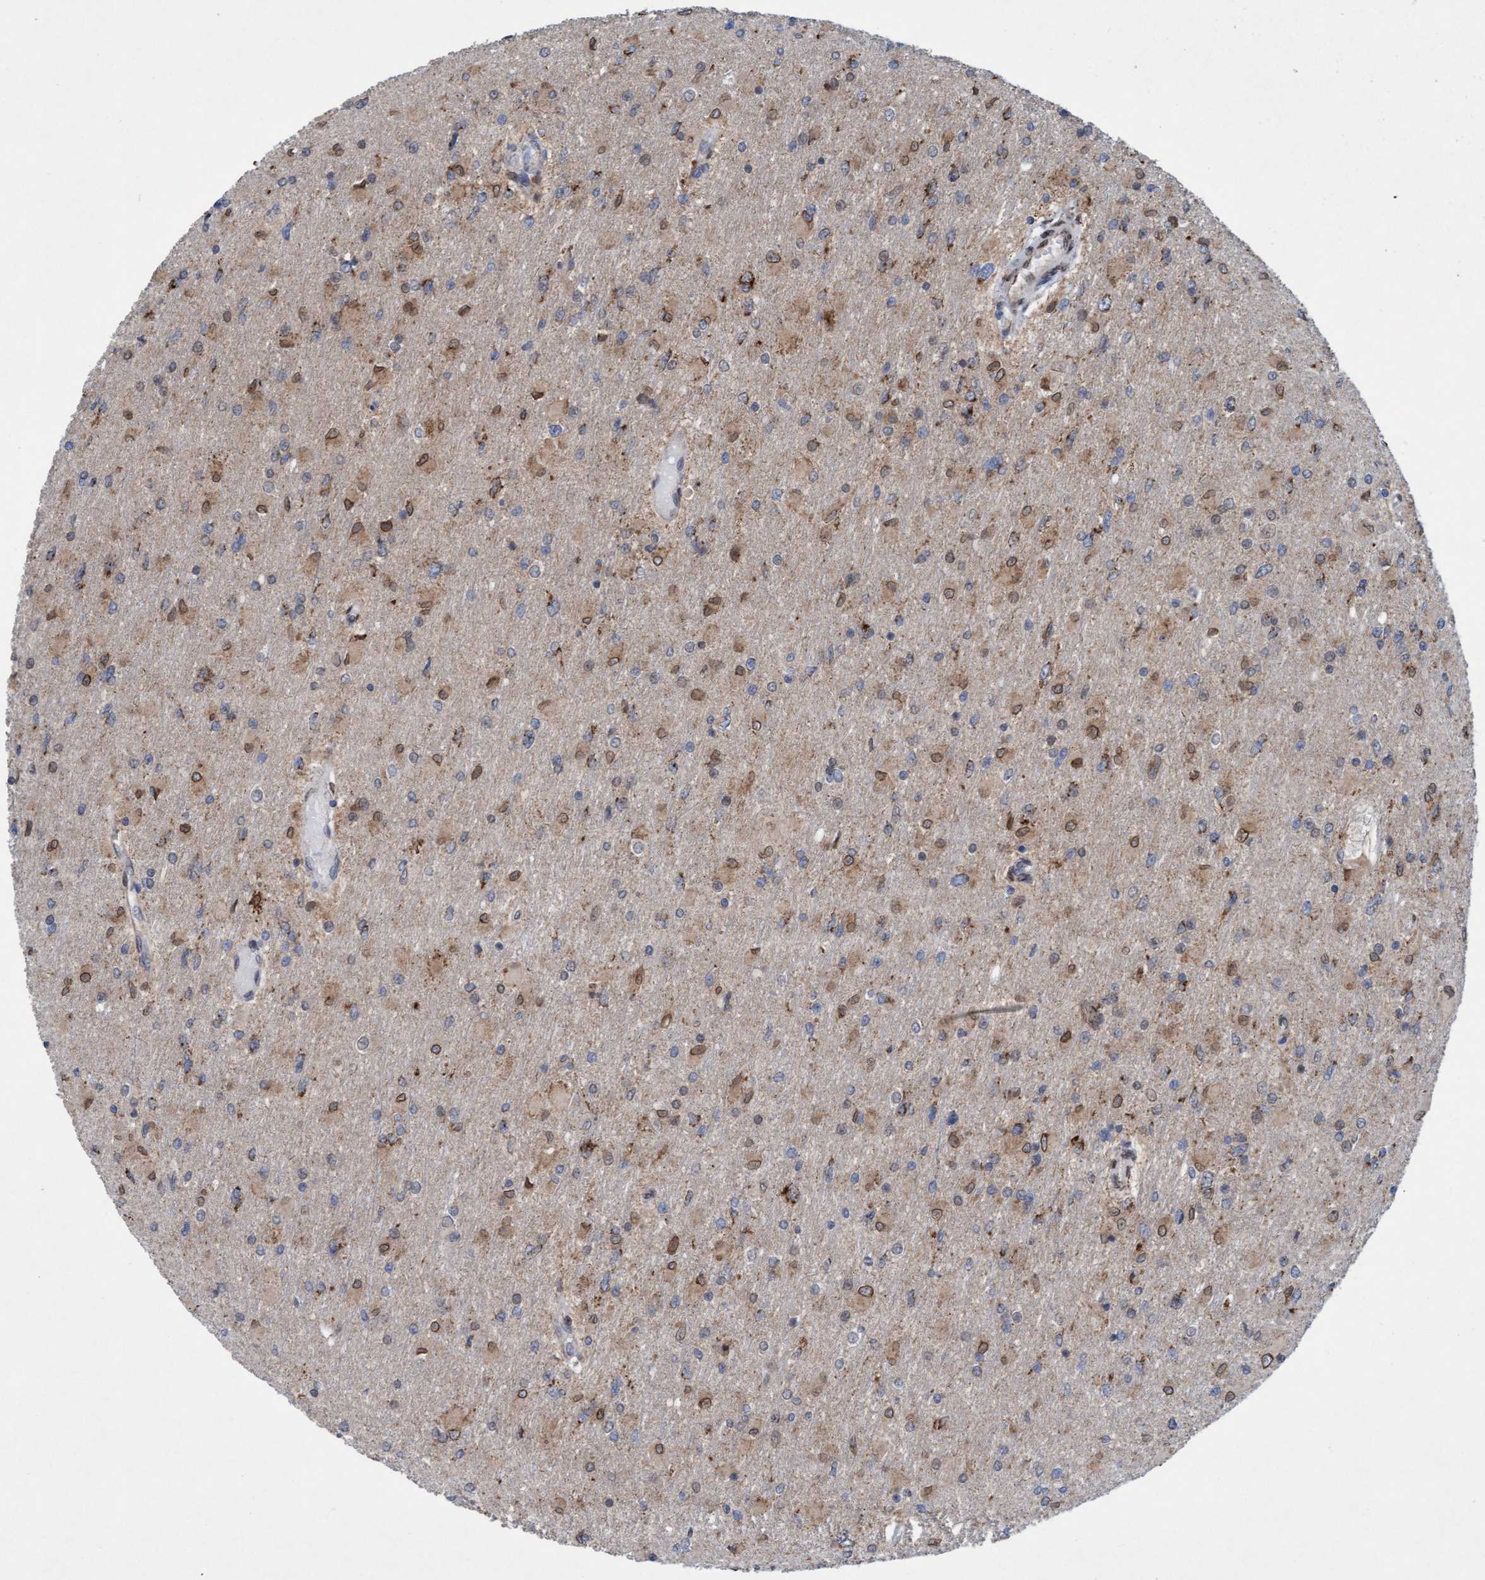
{"staining": {"intensity": "moderate", "quantity": "<25%", "location": "cytoplasmic/membranous"}, "tissue": "glioma", "cell_type": "Tumor cells", "image_type": "cancer", "snomed": [{"axis": "morphology", "description": "Glioma, malignant, High grade"}, {"axis": "topography", "description": "Cerebral cortex"}], "caption": "This histopathology image reveals malignant glioma (high-grade) stained with IHC to label a protein in brown. The cytoplasmic/membranous of tumor cells show moderate positivity for the protein. Nuclei are counter-stained blue.", "gene": "MRPS23", "patient": {"sex": "female", "age": 36}}